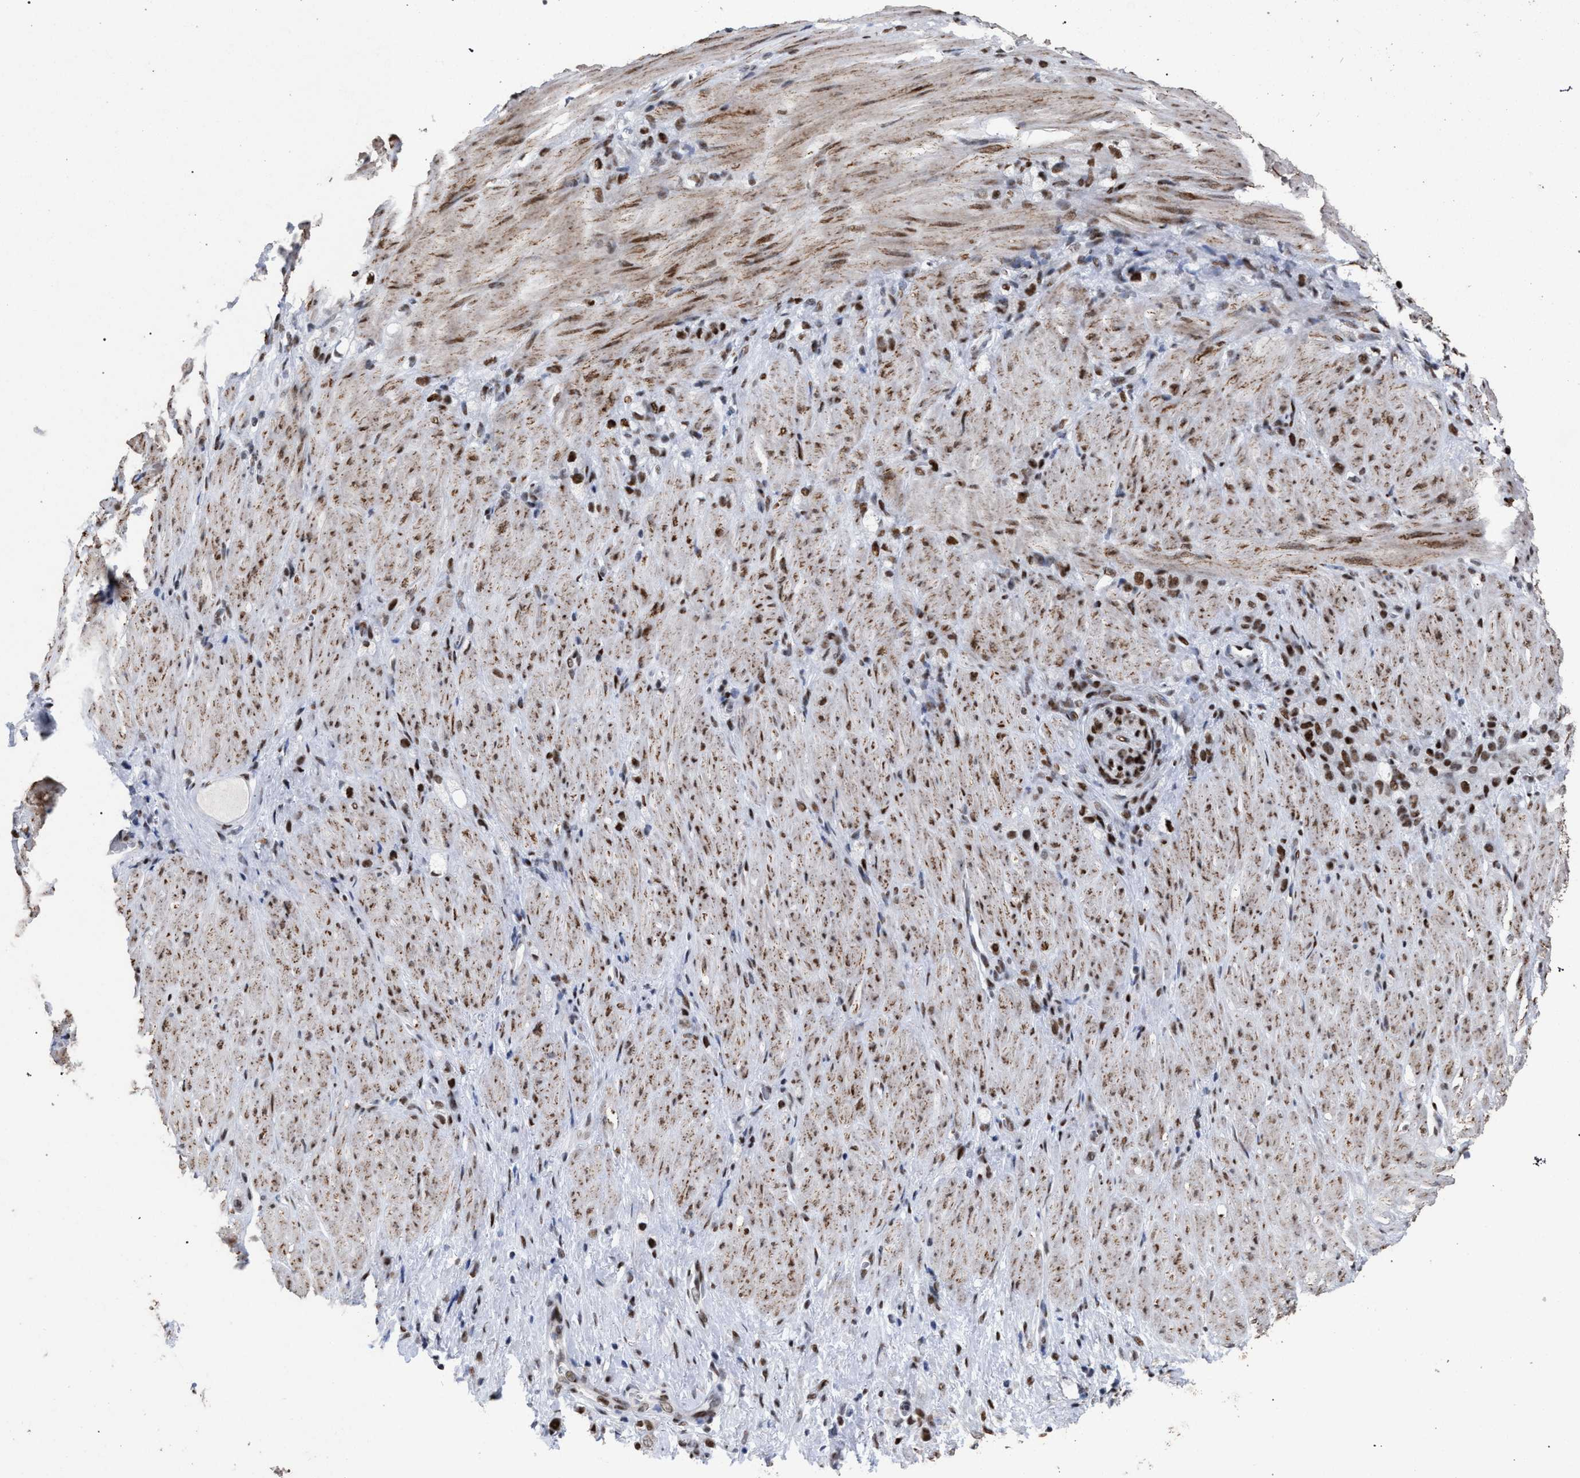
{"staining": {"intensity": "moderate", "quantity": "<25%", "location": "nuclear"}, "tissue": "stomach cancer", "cell_type": "Tumor cells", "image_type": "cancer", "snomed": [{"axis": "morphology", "description": "Normal tissue, NOS"}, {"axis": "morphology", "description": "Adenocarcinoma, NOS"}, {"axis": "topography", "description": "Stomach"}], "caption": "Approximately <25% of tumor cells in stomach adenocarcinoma display moderate nuclear protein staining as visualized by brown immunohistochemical staining.", "gene": "TP53BP1", "patient": {"sex": "male", "age": 82}}